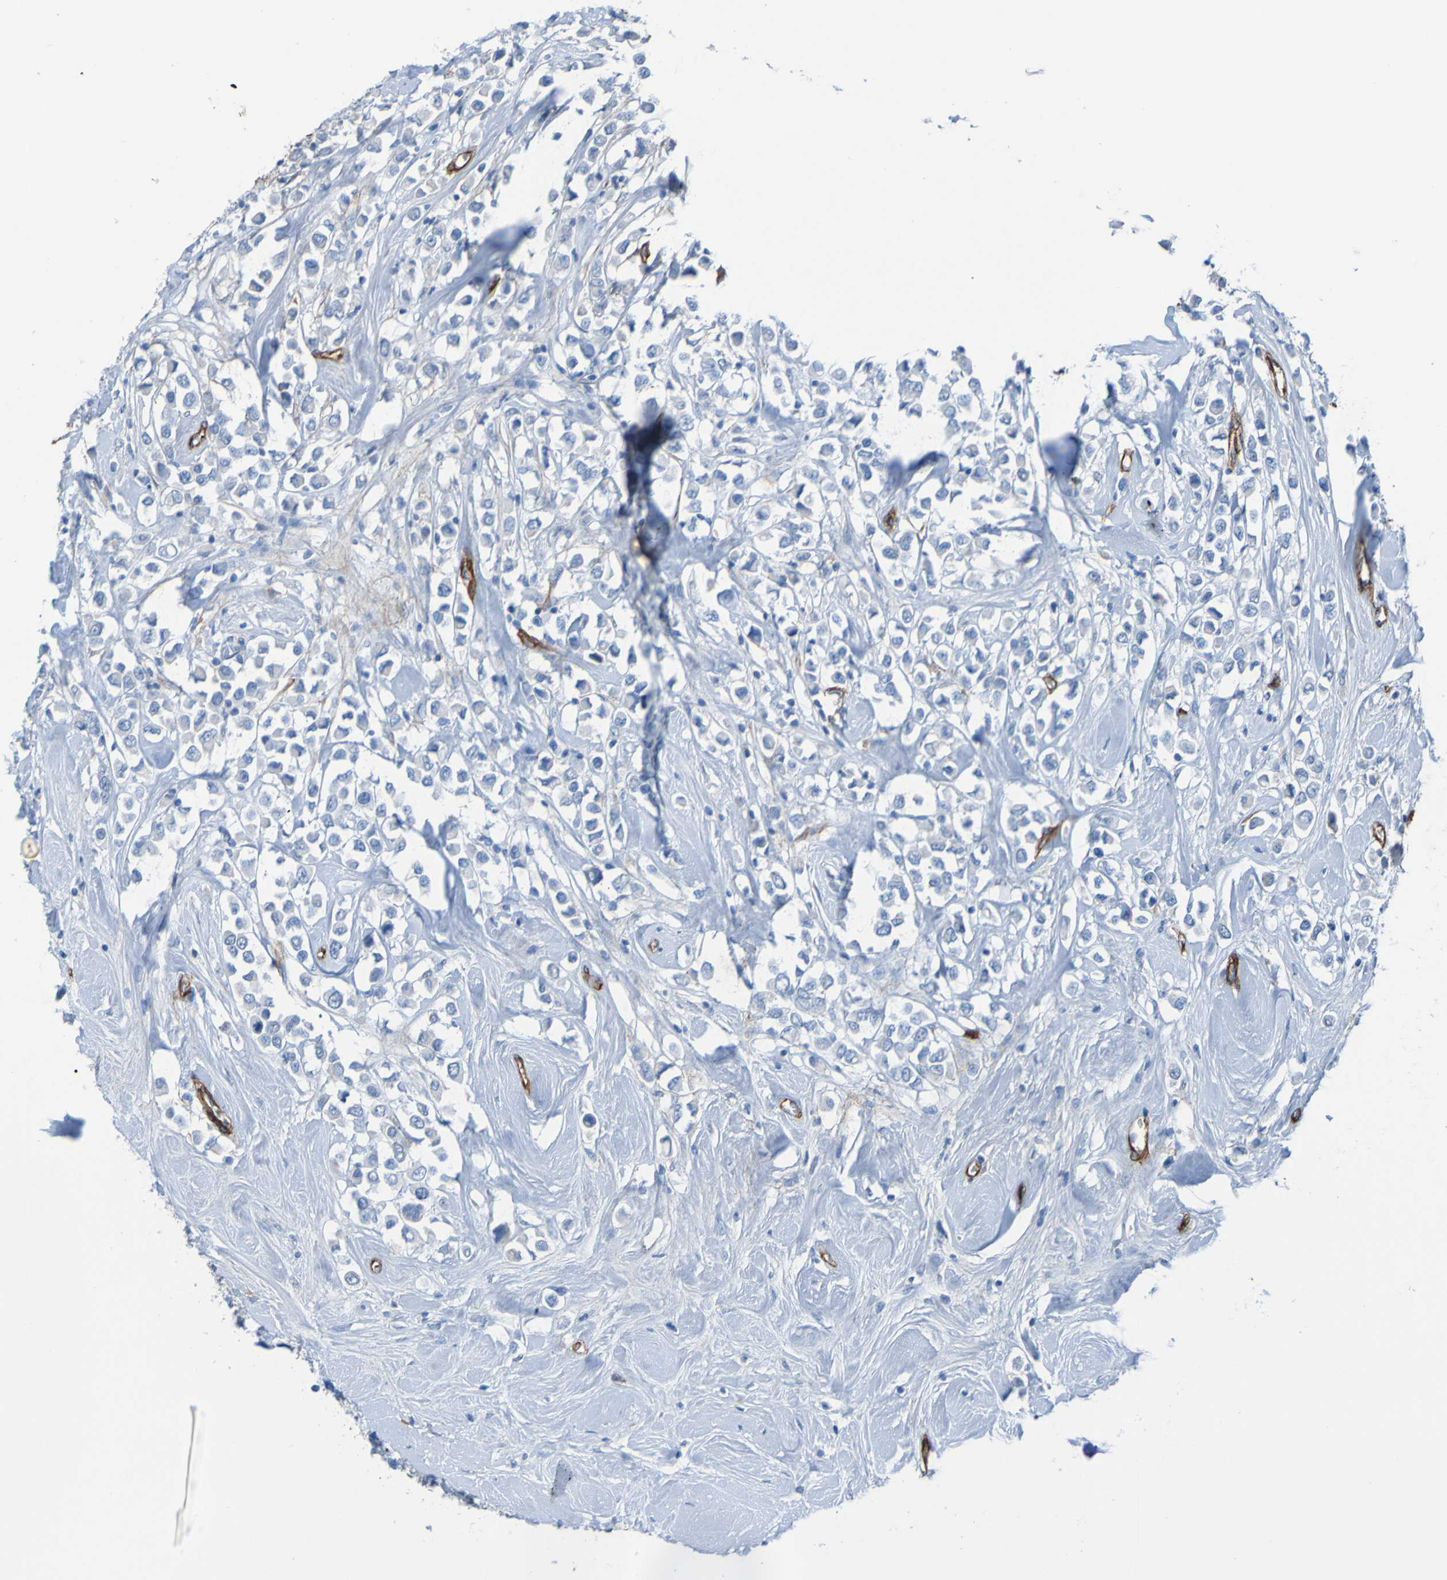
{"staining": {"intensity": "negative", "quantity": "none", "location": "none"}, "tissue": "breast cancer", "cell_type": "Tumor cells", "image_type": "cancer", "snomed": [{"axis": "morphology", "description": "Duct carcinoma"}, {"axis": "topography", "description": "Breast"}], "caption": "Protein analysis of breast cancer shows no significant staining in tumor cells.", "gene": "COL4A2", "patient": {"sex": "female", "age": 61}}